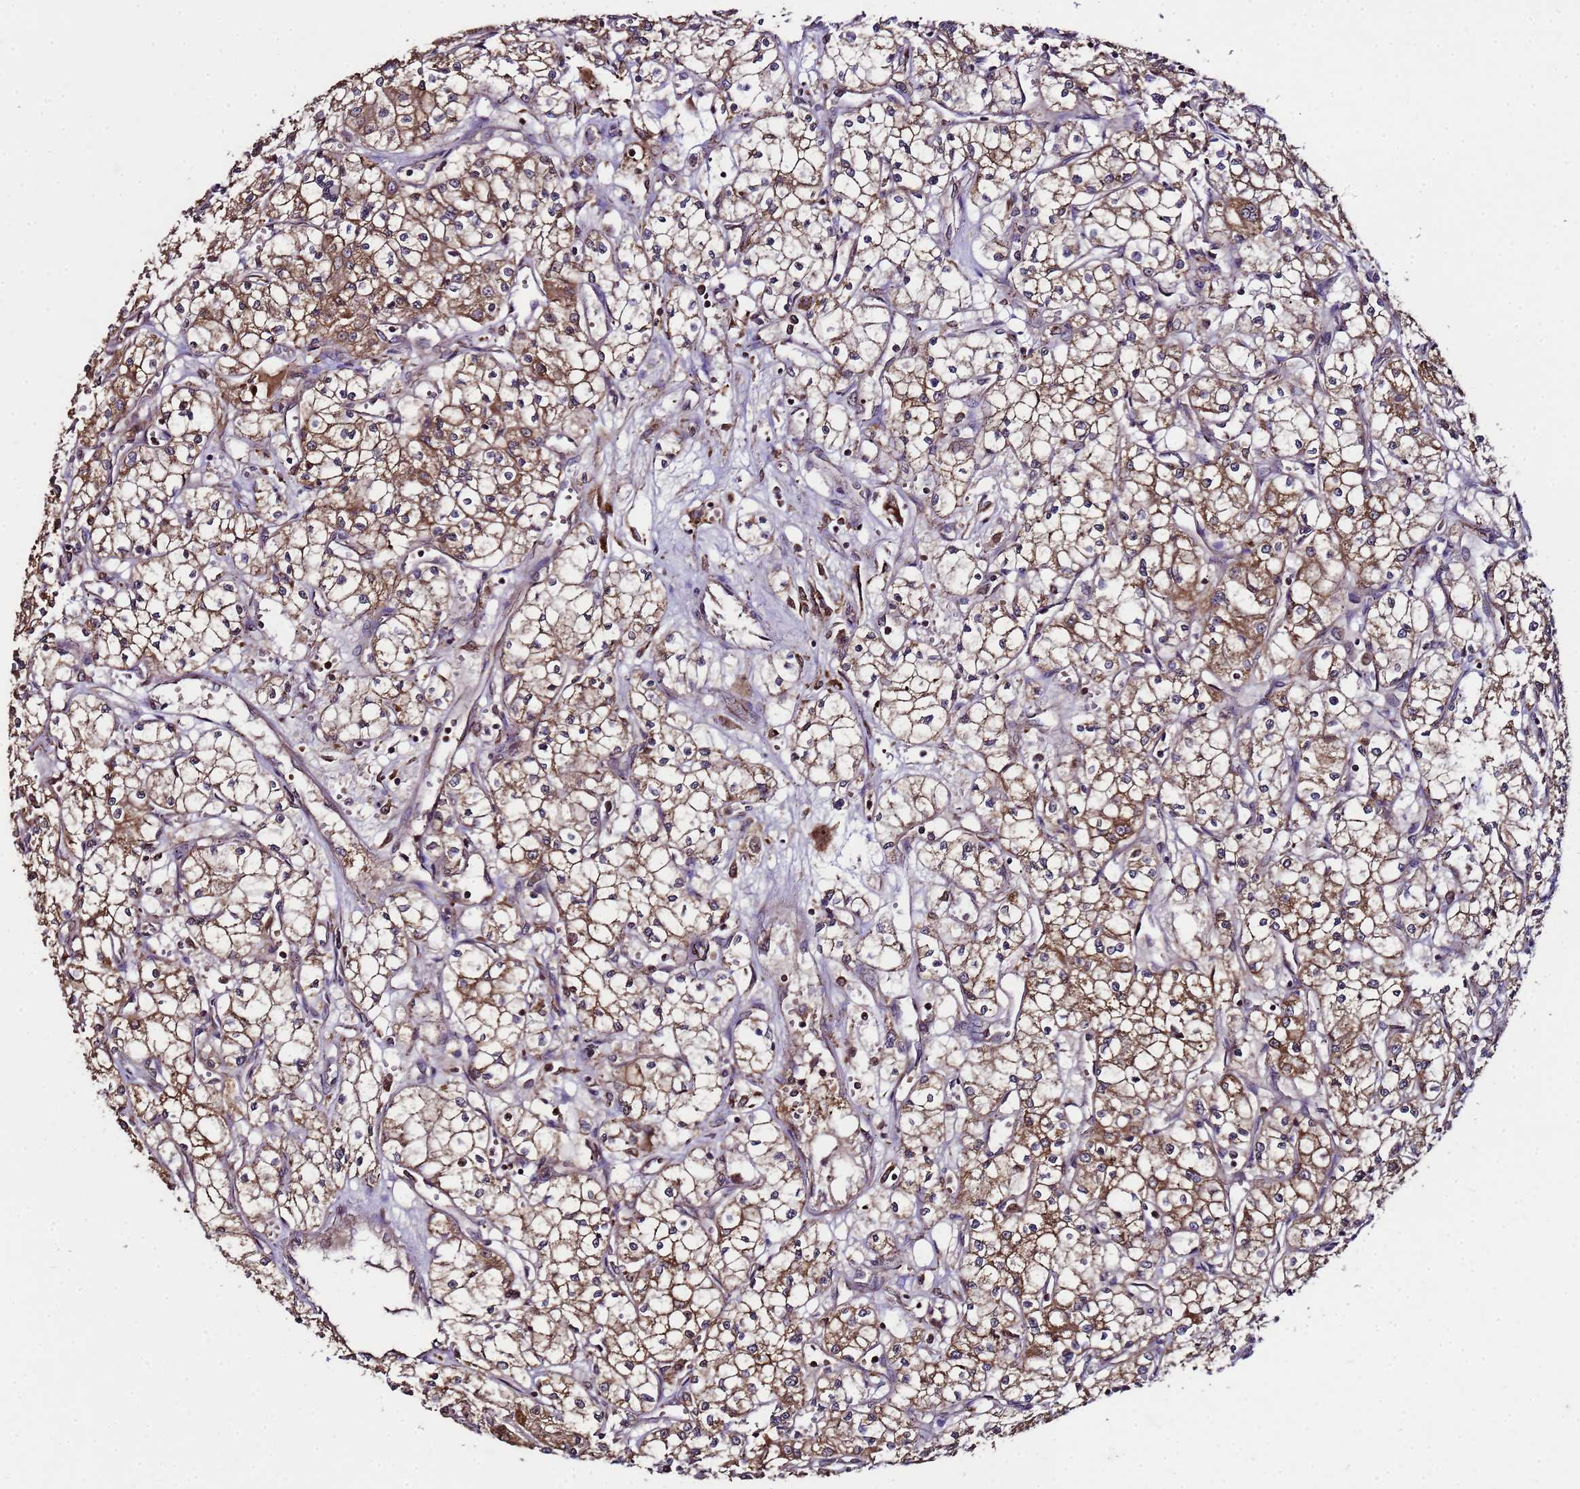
{"staining": {"intensity": "moderate", "quantity": ">75%", "location": "cytoplasmic/membranous"}, "tissue": "renal cancer", "cell_type": "Tumor cells", "image_type": "cancer", "snomed": [{"axis": "morphology", "description": "Adenocarcinoma, NOS"}, {"axis": "topography", "description": "Kidney"}], "caption": "Human renal cancer (adenocarcinoma) stained with a protein marker exhibits moderate staining in tumor cells.", "gene": "HSPBAP1", "patient": {"sex": "male", "age": 59}}